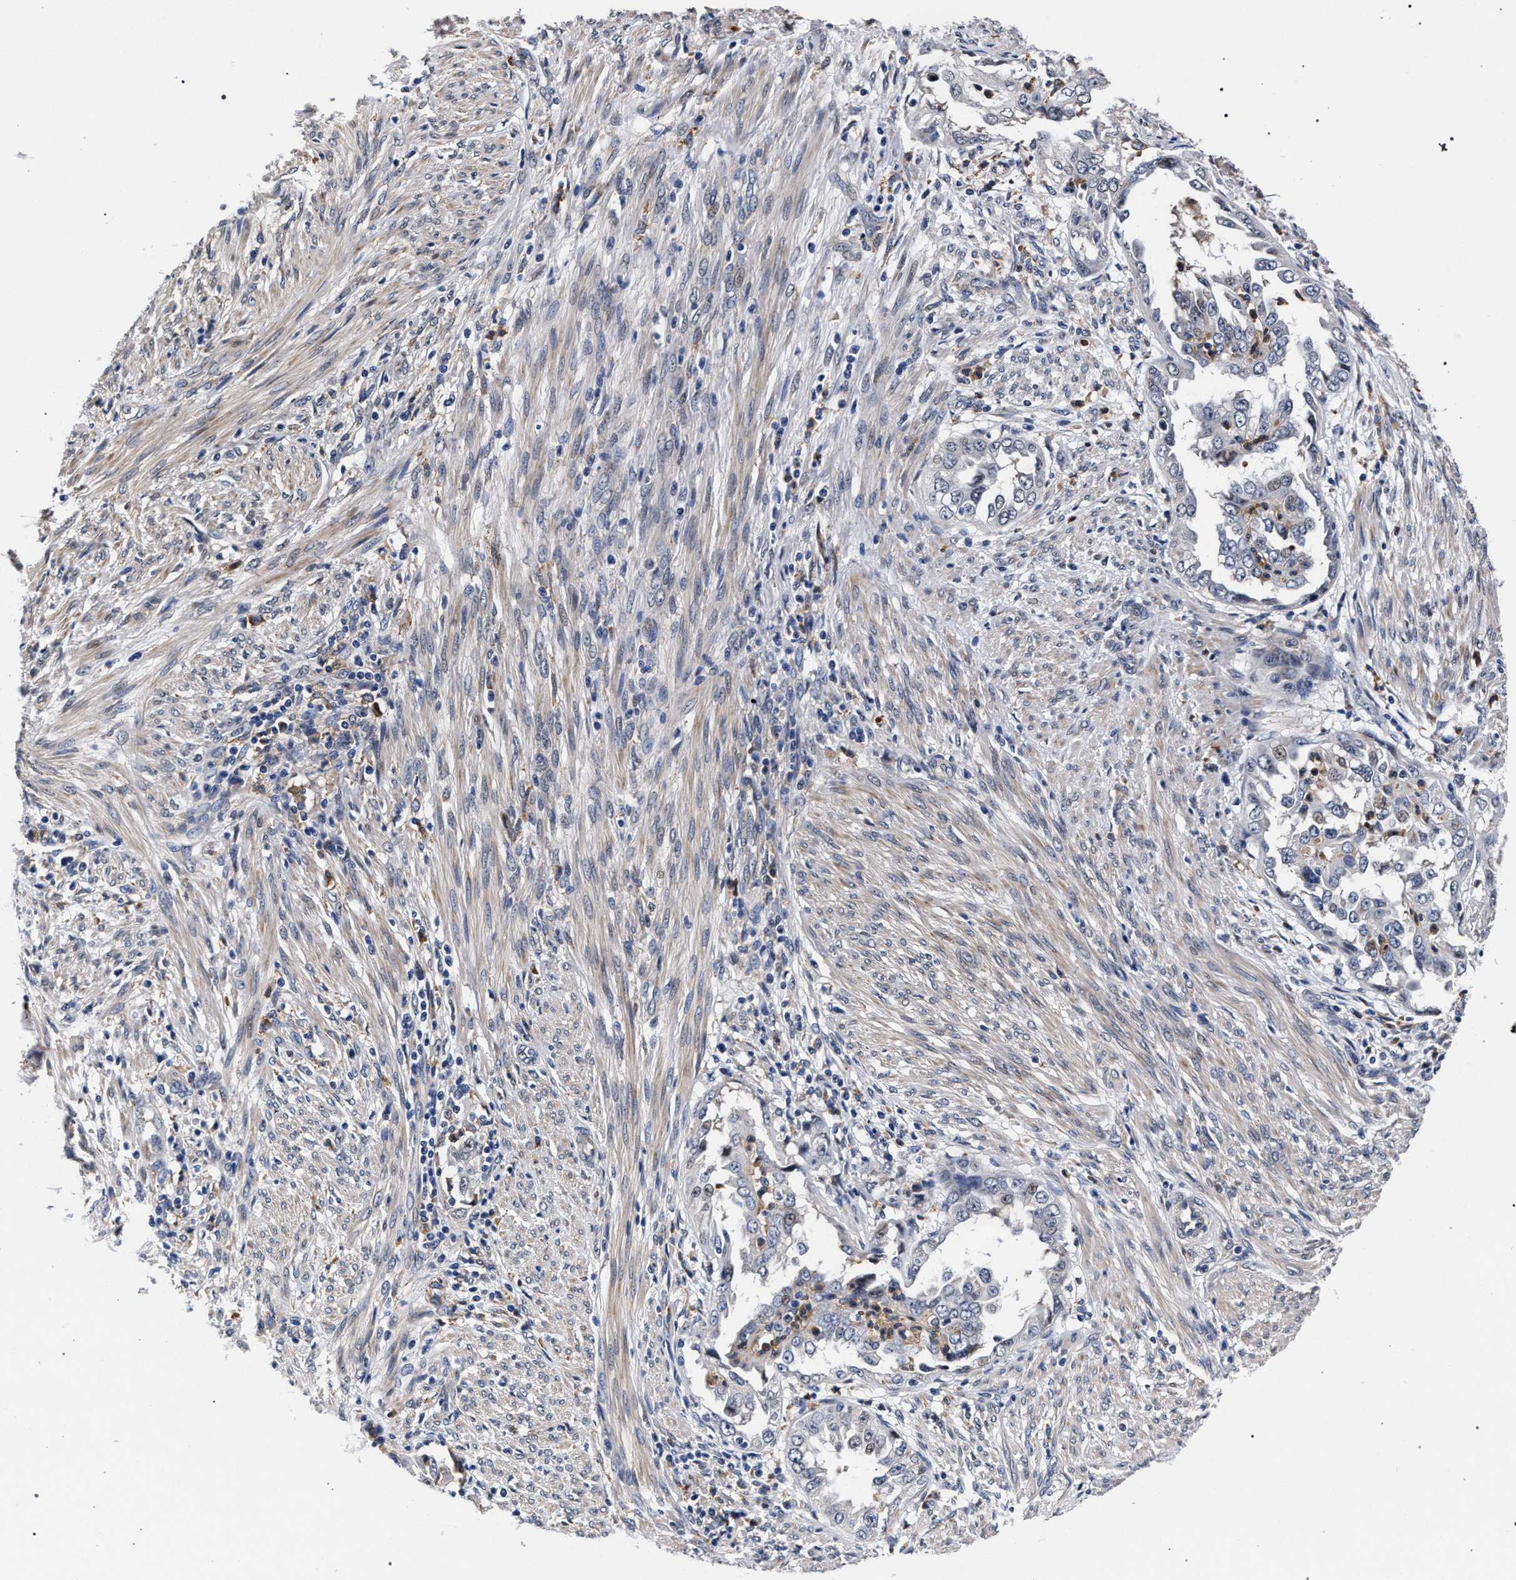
{"staining": {"intensity": "negative", "quantity": "none", "location": "none"}, "tissue": "endometrial cancer", "cell_type": "Tumor cells", "image_type": "cancer", "snomed": [{"axis": "morphology", "description": "Adenocarcinoma, NOS"}, {"axis": "topography", "description": "Endometrium"}], "caption": "An image of endometrial cancer (adenocarcinoma) stained for a protein shows no brown staining in tumor cells.", "gene": "ZNF462", "patient": {"sex": "female", "age": 85}}